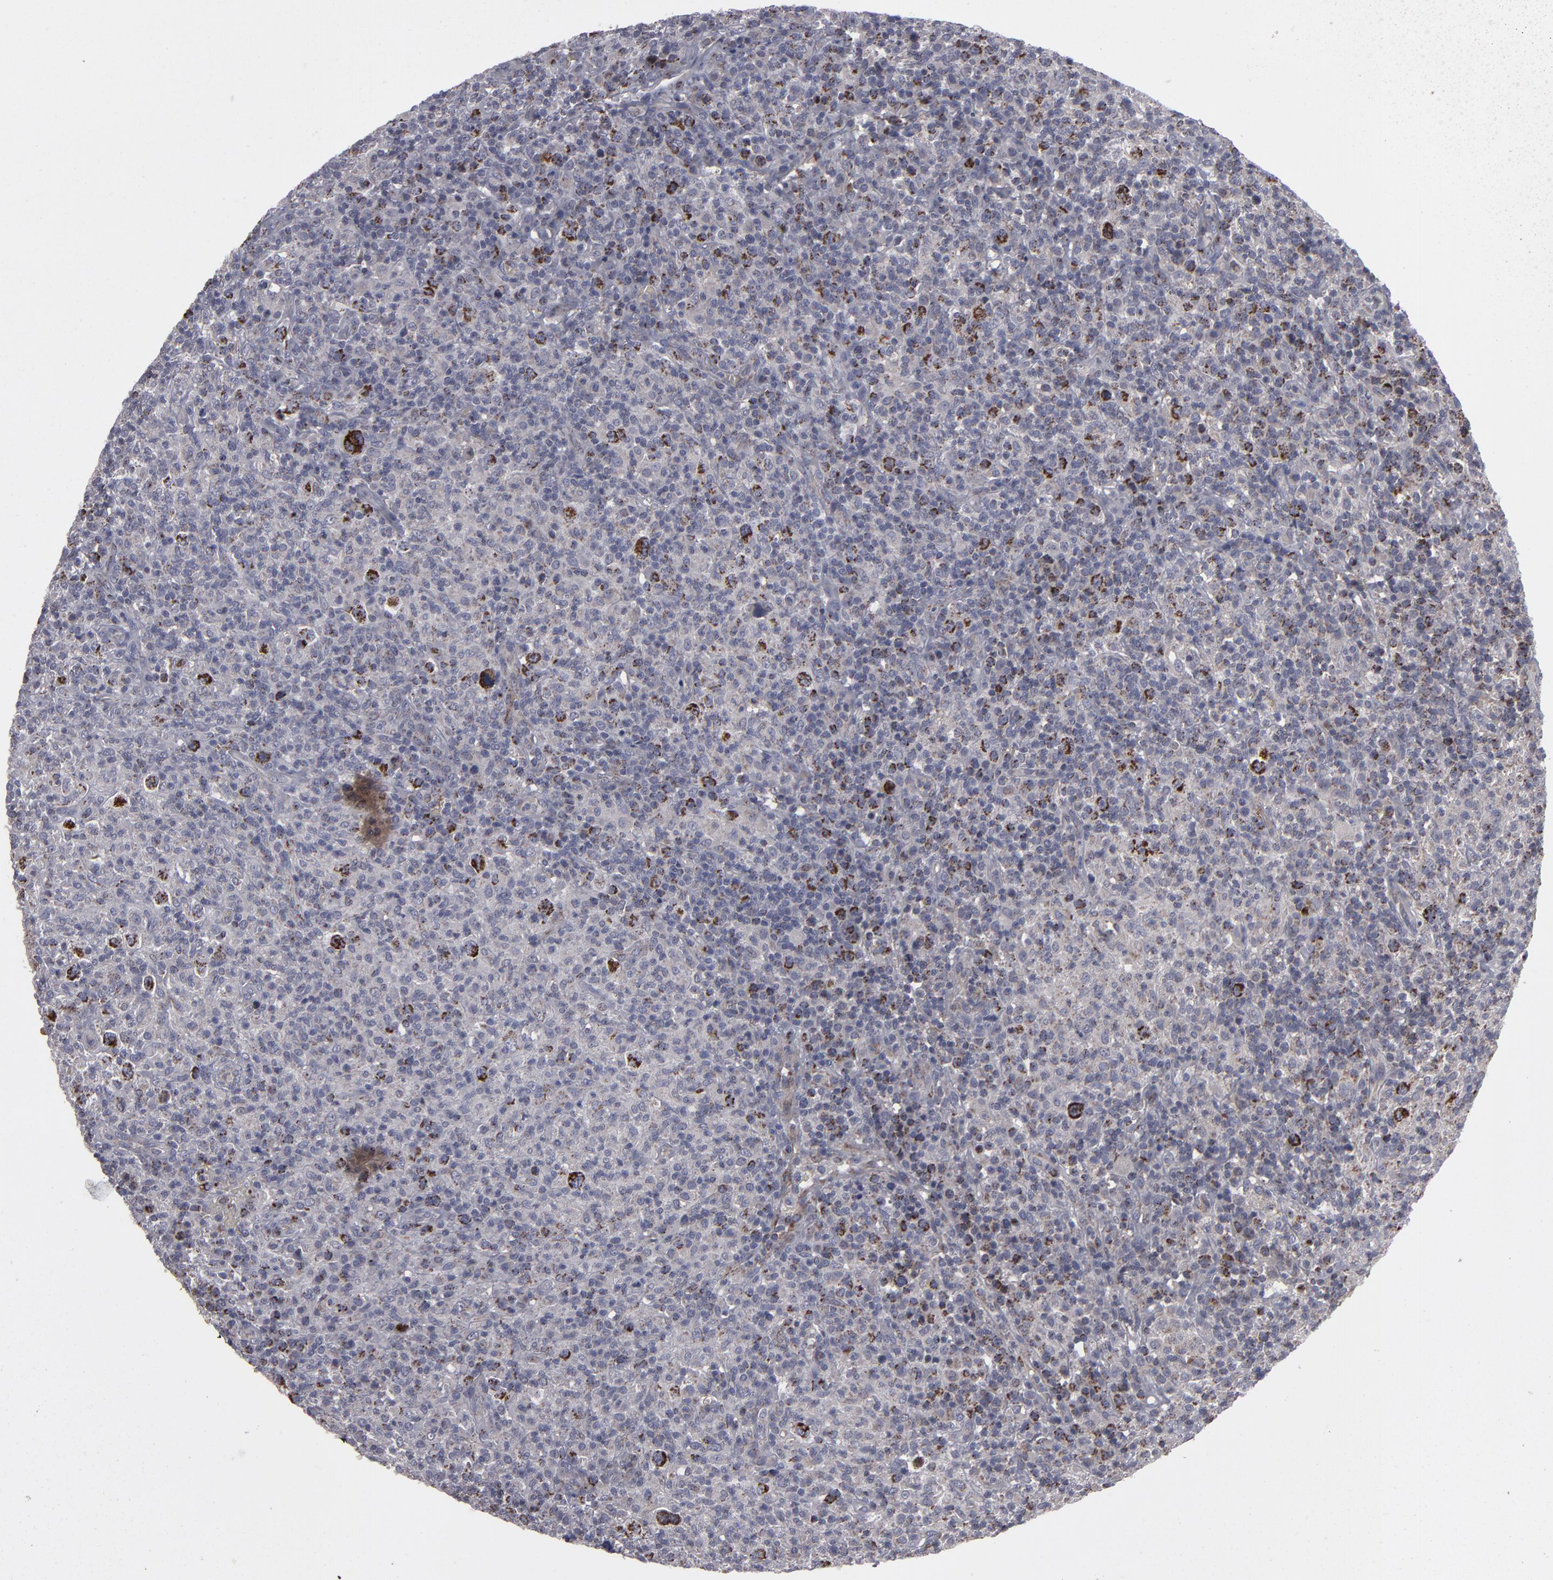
{"staining": {"intensity": "strong", "quantity": "25%-75%", "location": "cytoplasmic/membranous"}, "tissue": "lymphoma", "cell_type": "Tumor cells", "image_type": "cancer", "snomed": [{"axis": "morphology", "description": "Hodgkin's disease, NOS"}, {"axis": "topography", "description": "Lymph node"}], "caption": "Immunohistochemical staining of lymphoma reveals high levels of strong cytoplasmic/membranous expression in approximately 25%-75% of tumor cells.", "gene": "MYOM2", "patient": {"sex": "male", "age": 65}}